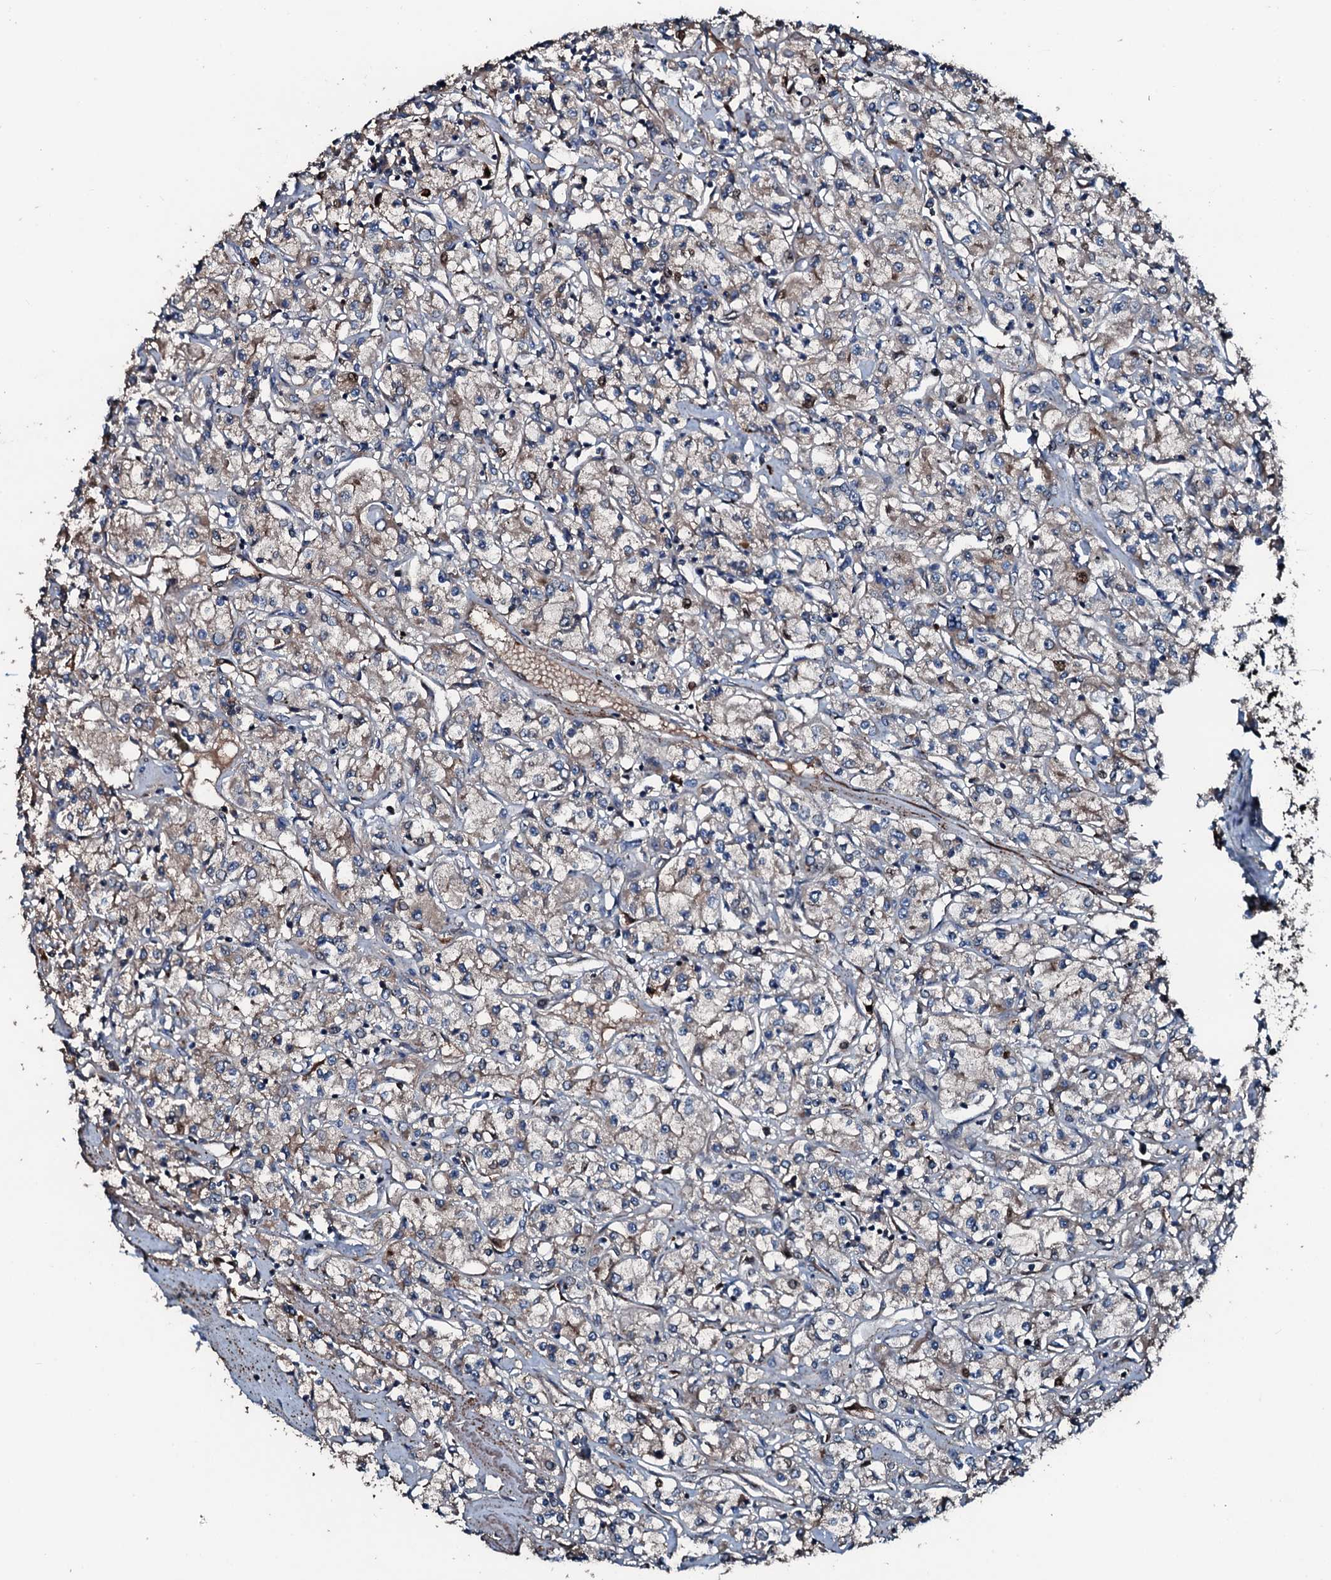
{"staining": {"intensity": "weak", "quantity": "25%-75%", "location": "cytoplasmic/membranous"}, "tissue": "renal cancer", "cell_type": "Tumor cells", "image_type": "cancer", "snomed": [{"axis": "morphology", "description": "Adenocarcinoma, NOS"}, {"axis": "topography", "description": "Kidney"}], "caption": "Renal cancer tissue displays weak cytoplasmic/membranous positivity in about 25%-75% of tumor cells, visualized by immunohistochemistry.", "gene": "AARS1", "patient": {"sex": "female", "age": 59}}